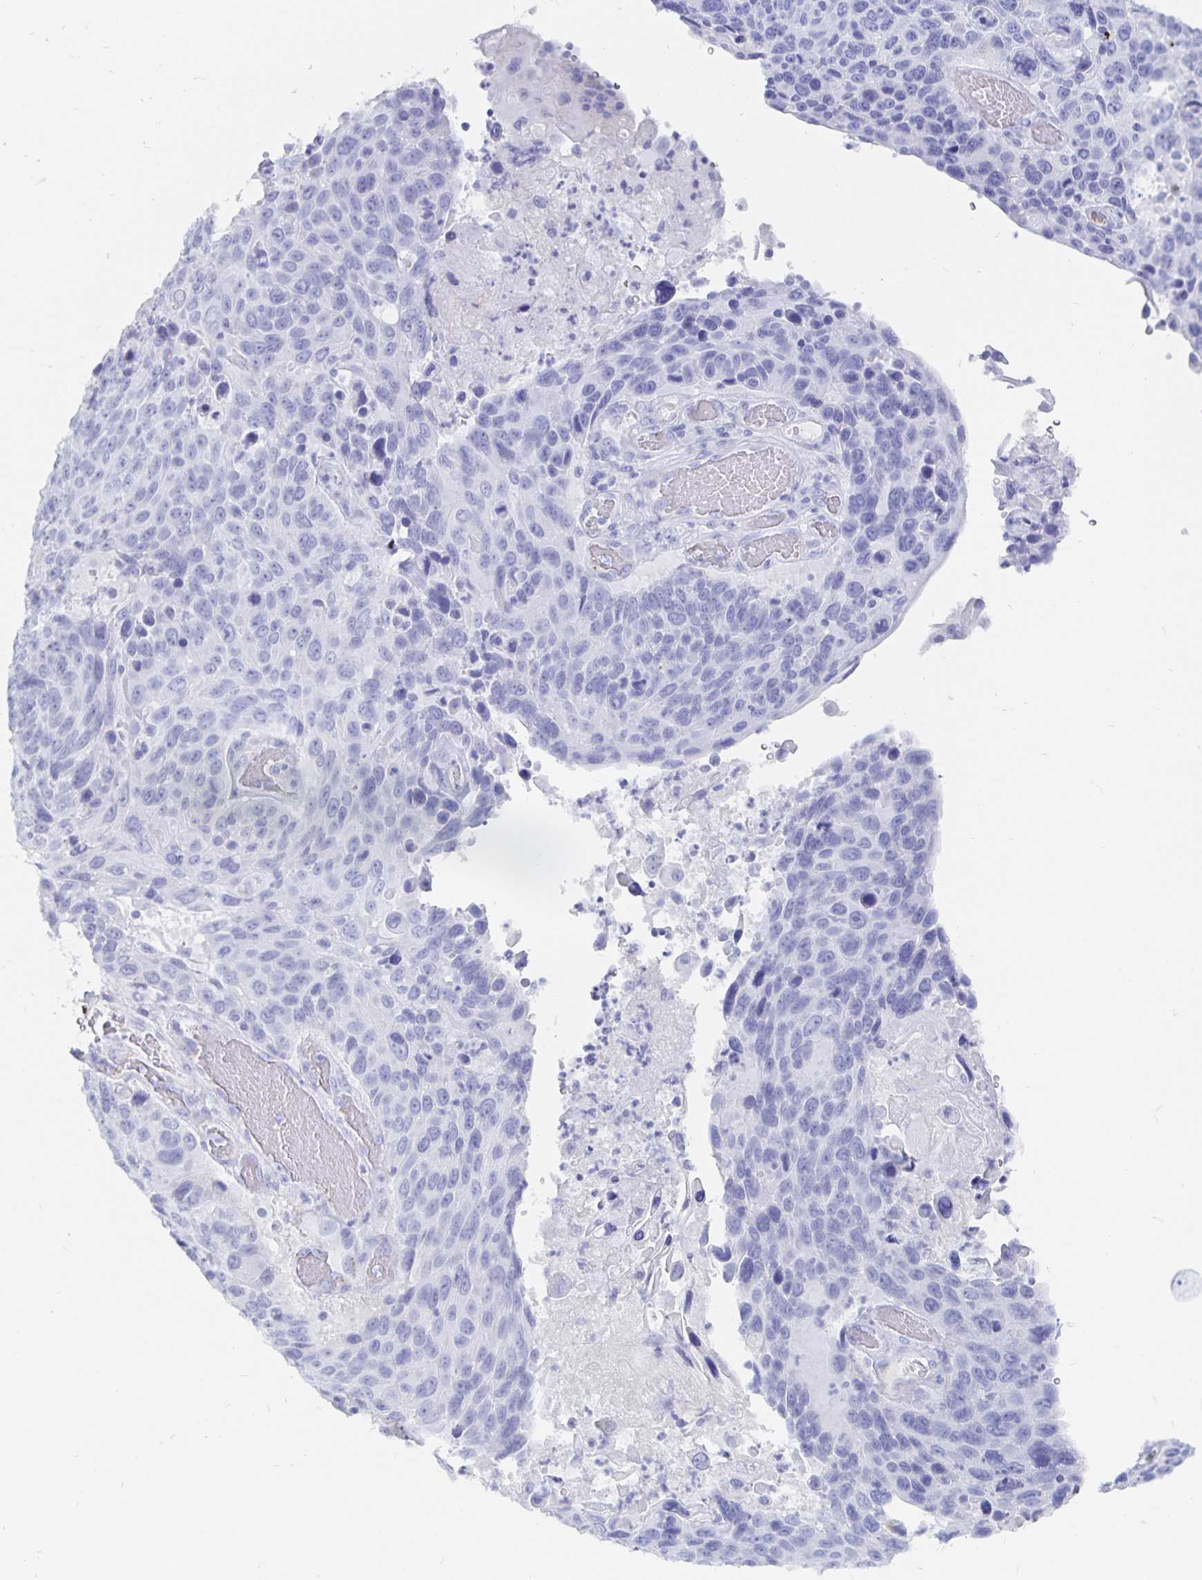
{"staining": {"intensity": "negative", "quantity": "none", "location": "none"}, "tissue": "lung cancer", "cell_type": "Tumor cells", "image_type": "cancer", "snomed": [{"axis": "morphology", "description": "Squamous cell carcinoma, NOS"}, {"axis": "topography", "description": "Lung"}], "caption": "The immunohistochemistry image has no significant expression in tumor cells of lung squamous cell carcinoma tissue. (DAB immunohistochemistry visualized using brightfield microscopy, high magnification).", "gene": "INSL5", "patient": {"sex": "male", "age": 68}}